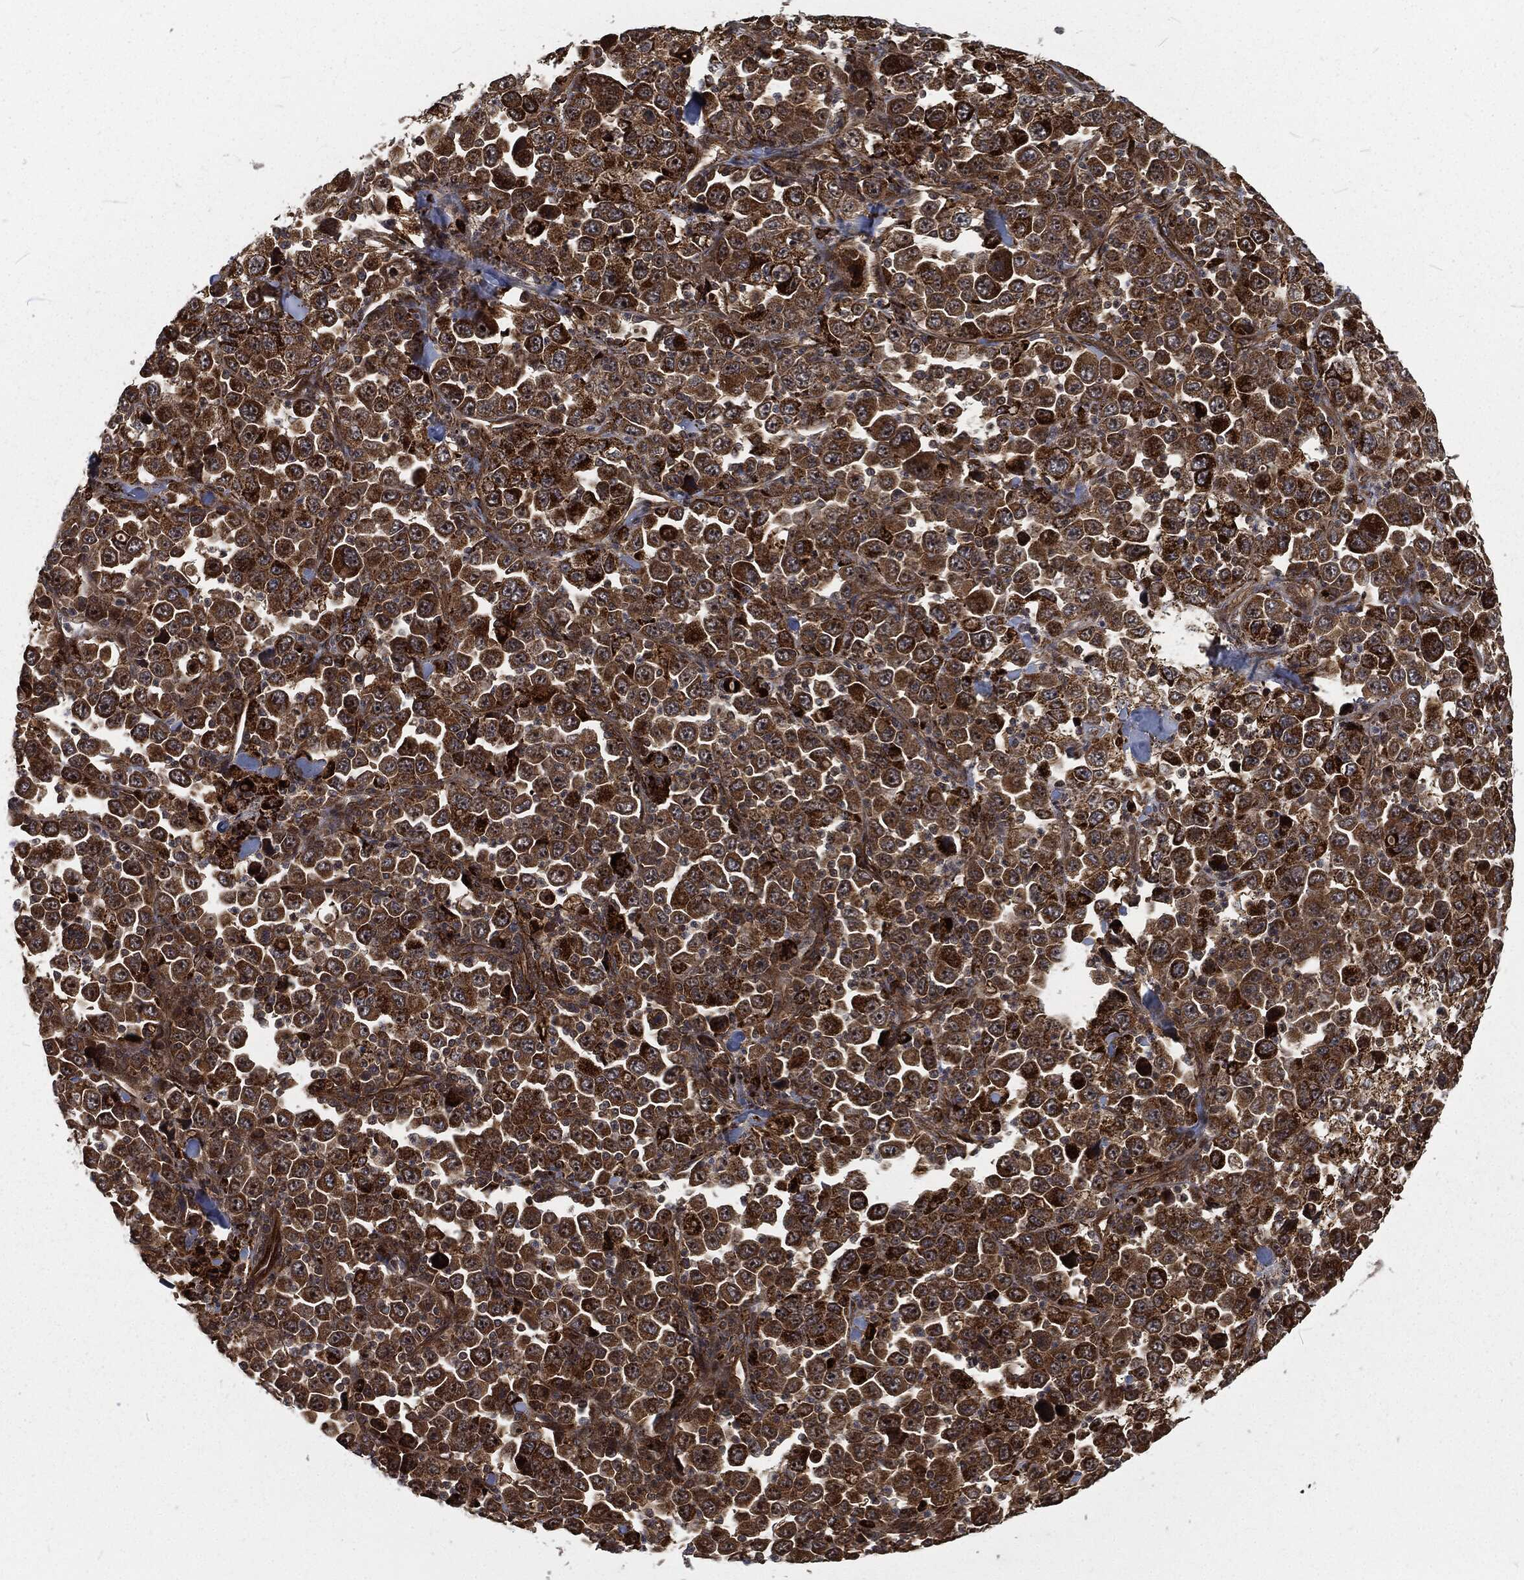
{"staining": {"intensity": "strong", "quantity": ">75%", "location": "cytoplasmic/membranous"}, "tissue": "stomach cancer", "cell_type": "Tumor cells", "image_type": "cancer", "snomed": [{"axis": "morphology", "description": "Normal tissue, NOS"}, {"axis": "morphology", "description": "Adenocarcinoma, NOS"}, {"axis": "topography", "description": "Stomach, upper"}, {"axis": "topography", "description": "Stomach"}], "caption": "Immunohistochemical staining of stomach cancer reveals strong cytoplasmic/membranous protein positivity in about >75% of tumor cells. (DAB IHC with brightfield microscopy, high magnification).", "gene": "RFTN1", "patient": {"sex": "male", "age": 59}}